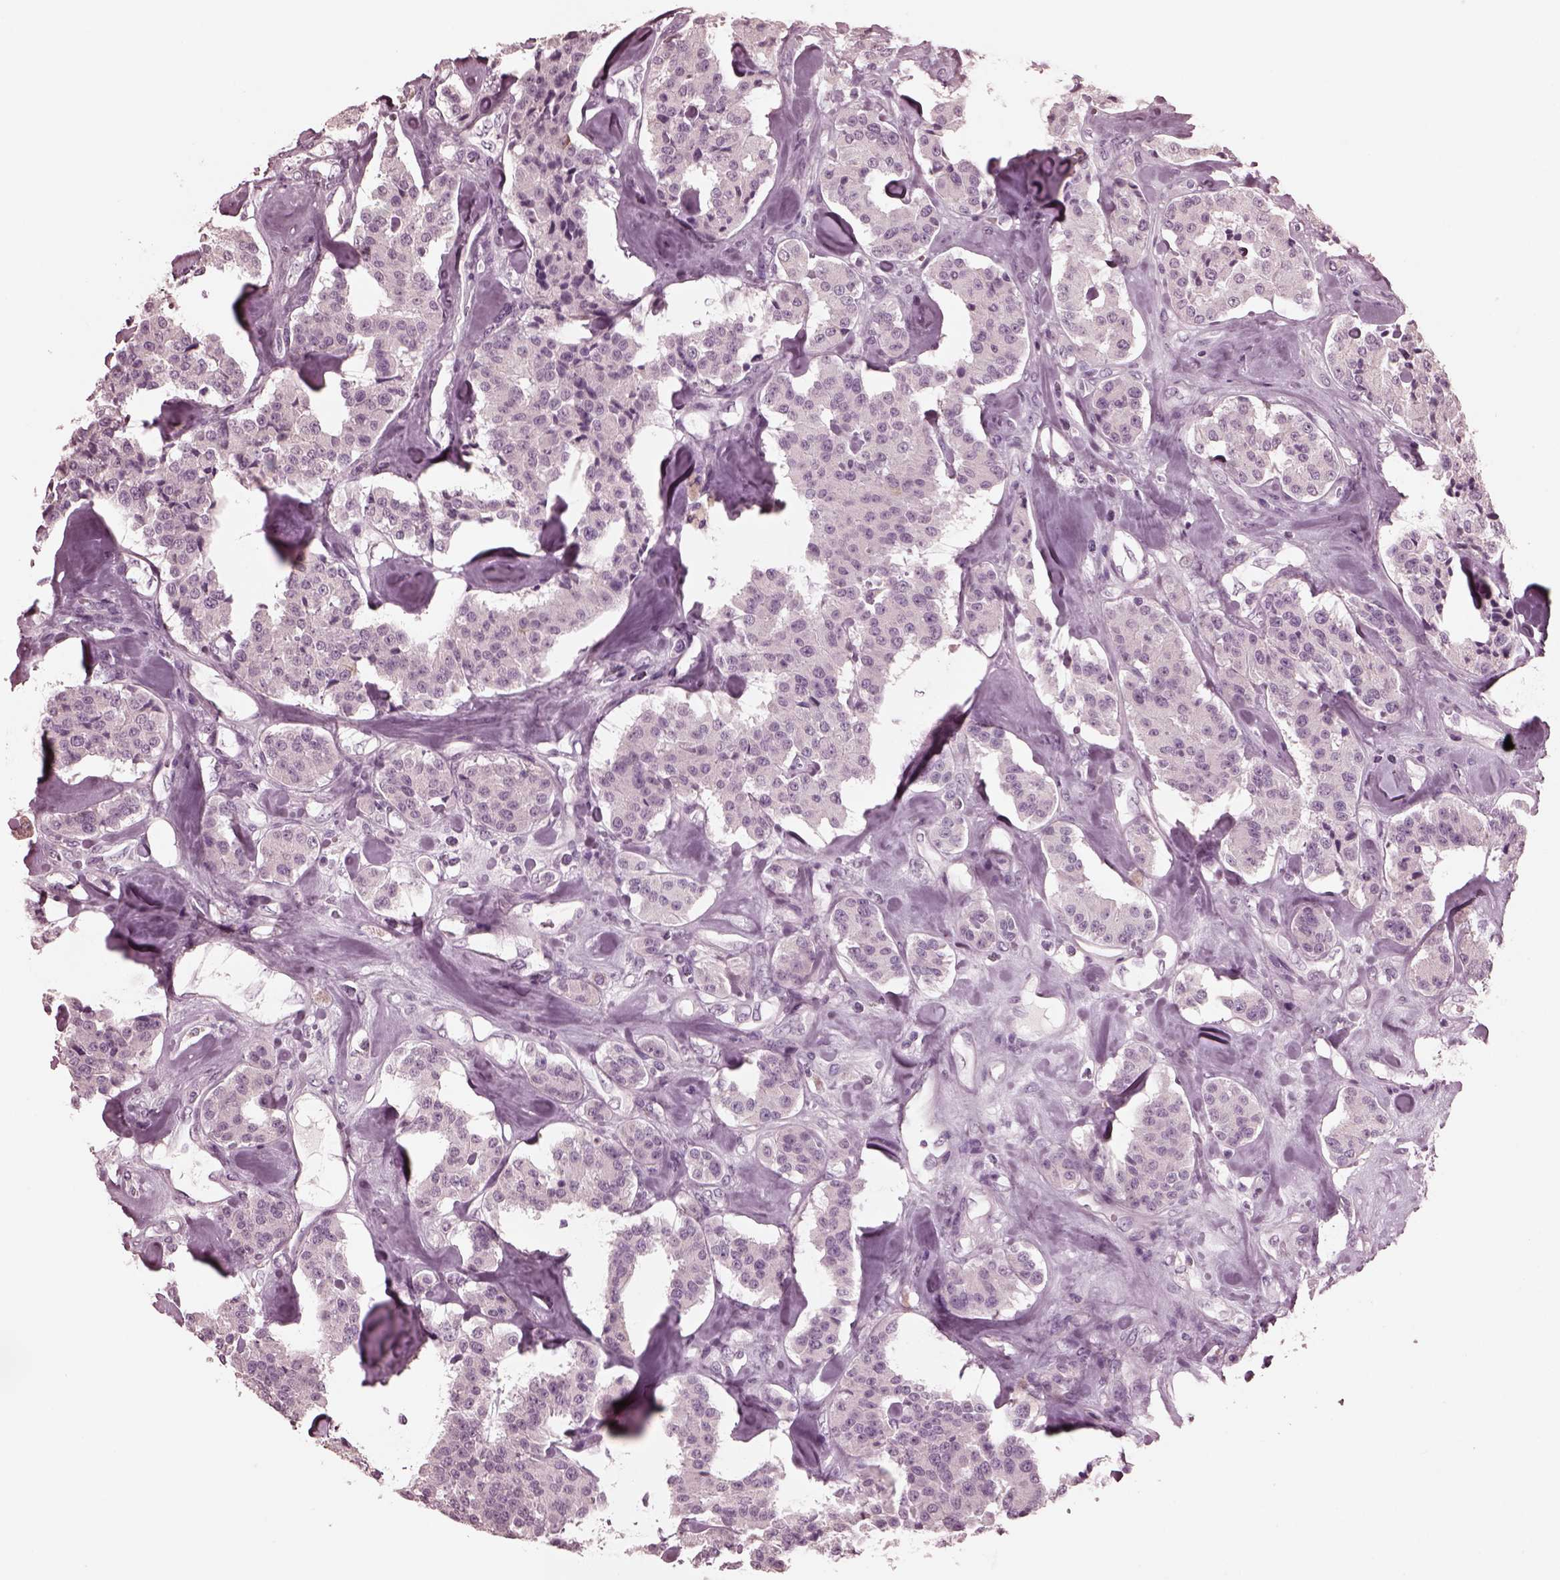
{"staining": {"intensity": "negative", "quantity": "none", "location": "none"}, "tissue": "carcinoid", "cell_type": "Tumor cells", "image_type": "cancer", "snomed": [{"axis": "morphology", "description": "Carcinoid, malignant, NOS"}, {"axis": "topography", "description": "Pancreas"}], "caption": "DAB immunohistochemical staining of human malignant carcinoid reveals no significant staining in tumor cells. (Stains: DAB (3,3'-diaminobenzidine) IHC with hematoxylin counter stain, Microscopy: brightfield microscopy at high magnification).", "gene": "CGA", "patient": {"sex": "male", "age": 41}}